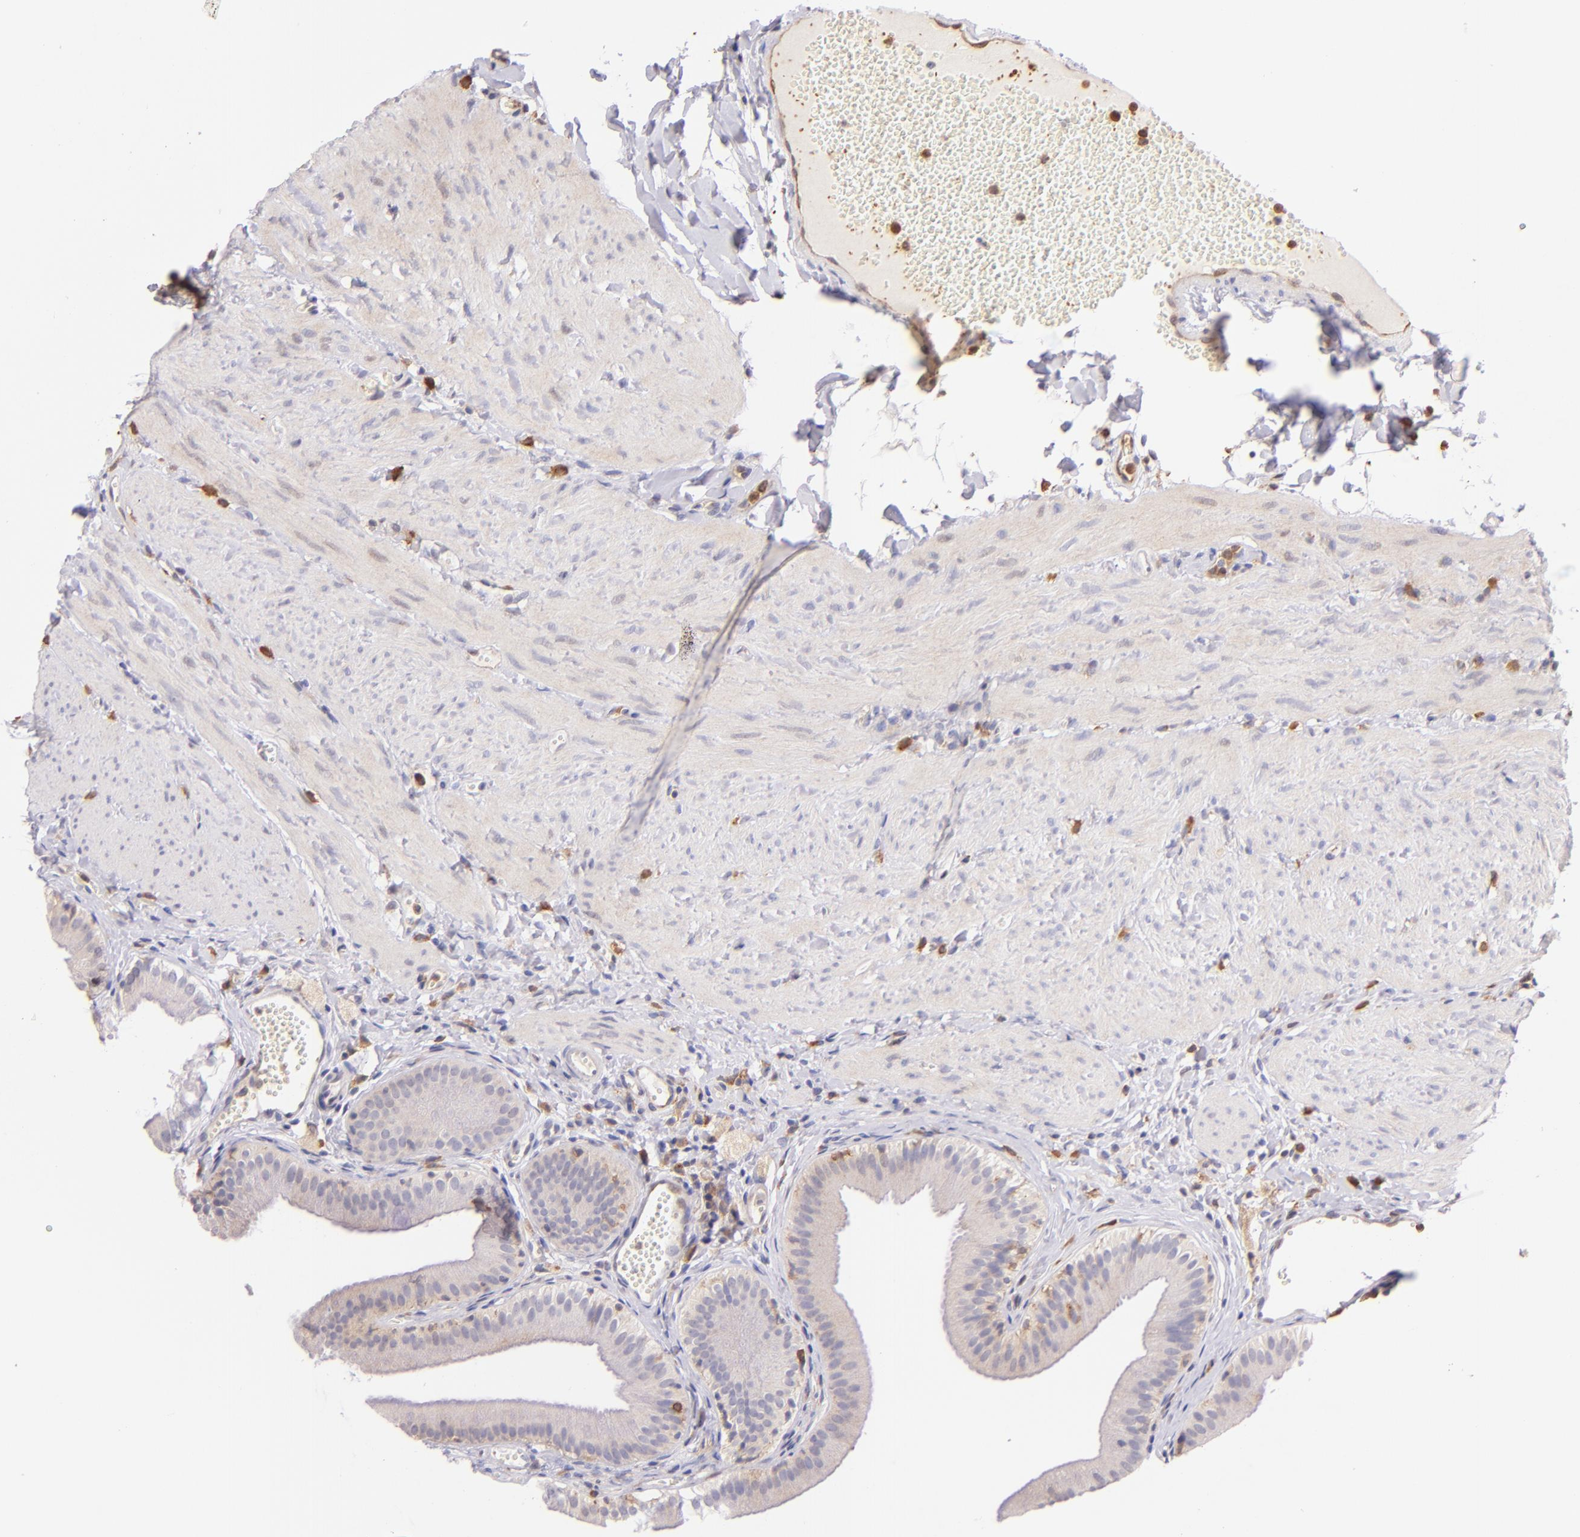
{"staining": {"intensity": "weak", "quantity": ">75%", "location": "cytoplasmic/membranous"}, "tissue": "gallbladder", "cell_type": "Glandular cells", "image_type": "normal", "snomed": [{"axis": "morphology", "description": "Normal tissue, NOS"}, {"axis": "topography", "description": "Gallbladder"}], "caption": "Human gallbladder stained for a protein (brown) displays weak cytoplasmic/membranous positive staining in about >75% of glandular cells.", "gene": "BTK", "patient": {"sex": "female", "age": 24}}